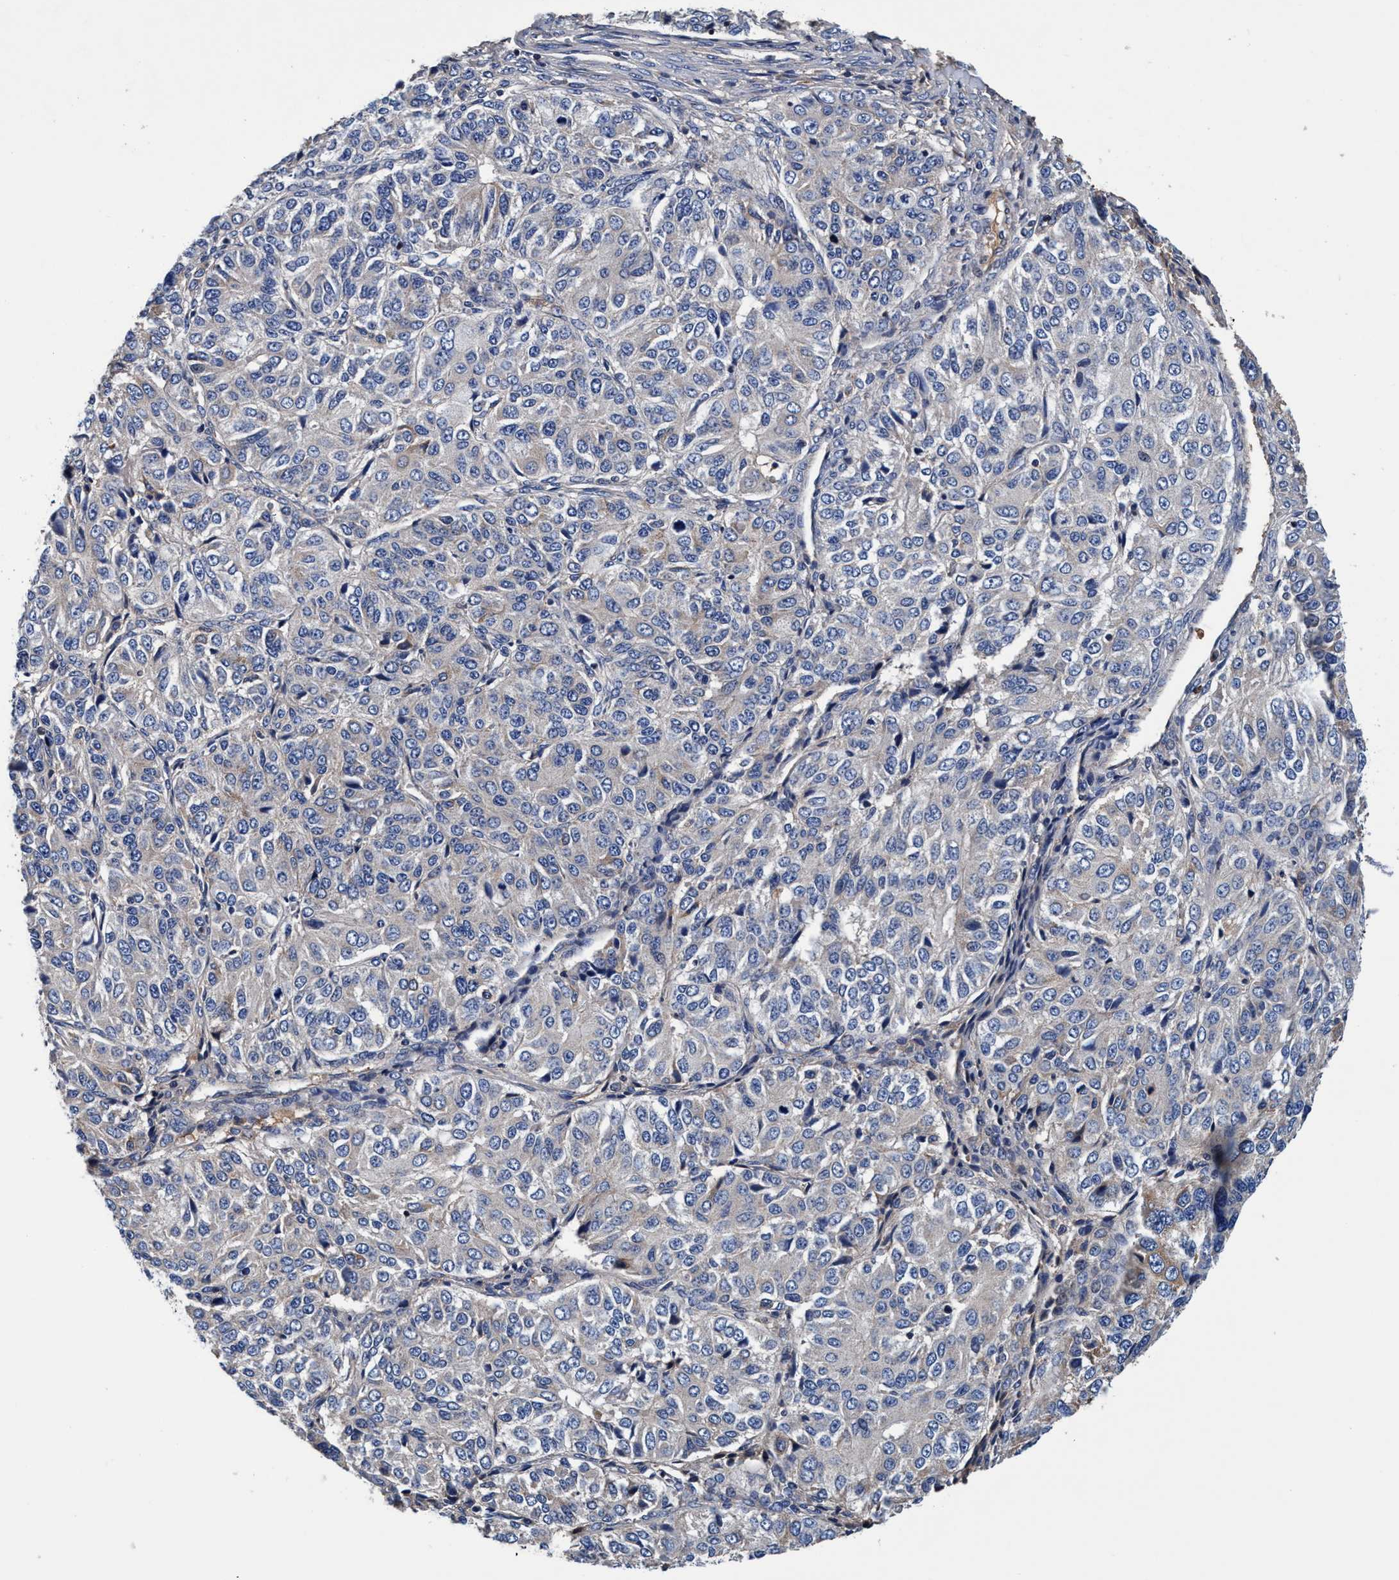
{"staining": {"intensity": "weak", "quantity": "<25%", "location": "cytoplasmic/membranous"}, "tissue": "ovarian cancer", "cell_type": "Tumor cells", "image_type": "cancer", "snomed": [{"axis": "morphology", "description": "Carcinoma, endometroid"}, {"axis": "topography", "description": "Ovary"}], "caption": "The micrograph displays no significant expression in tumor cells of ovarian cancer.", "gene": "RNF208", "patient": {"sex": "female", "age": 51}}